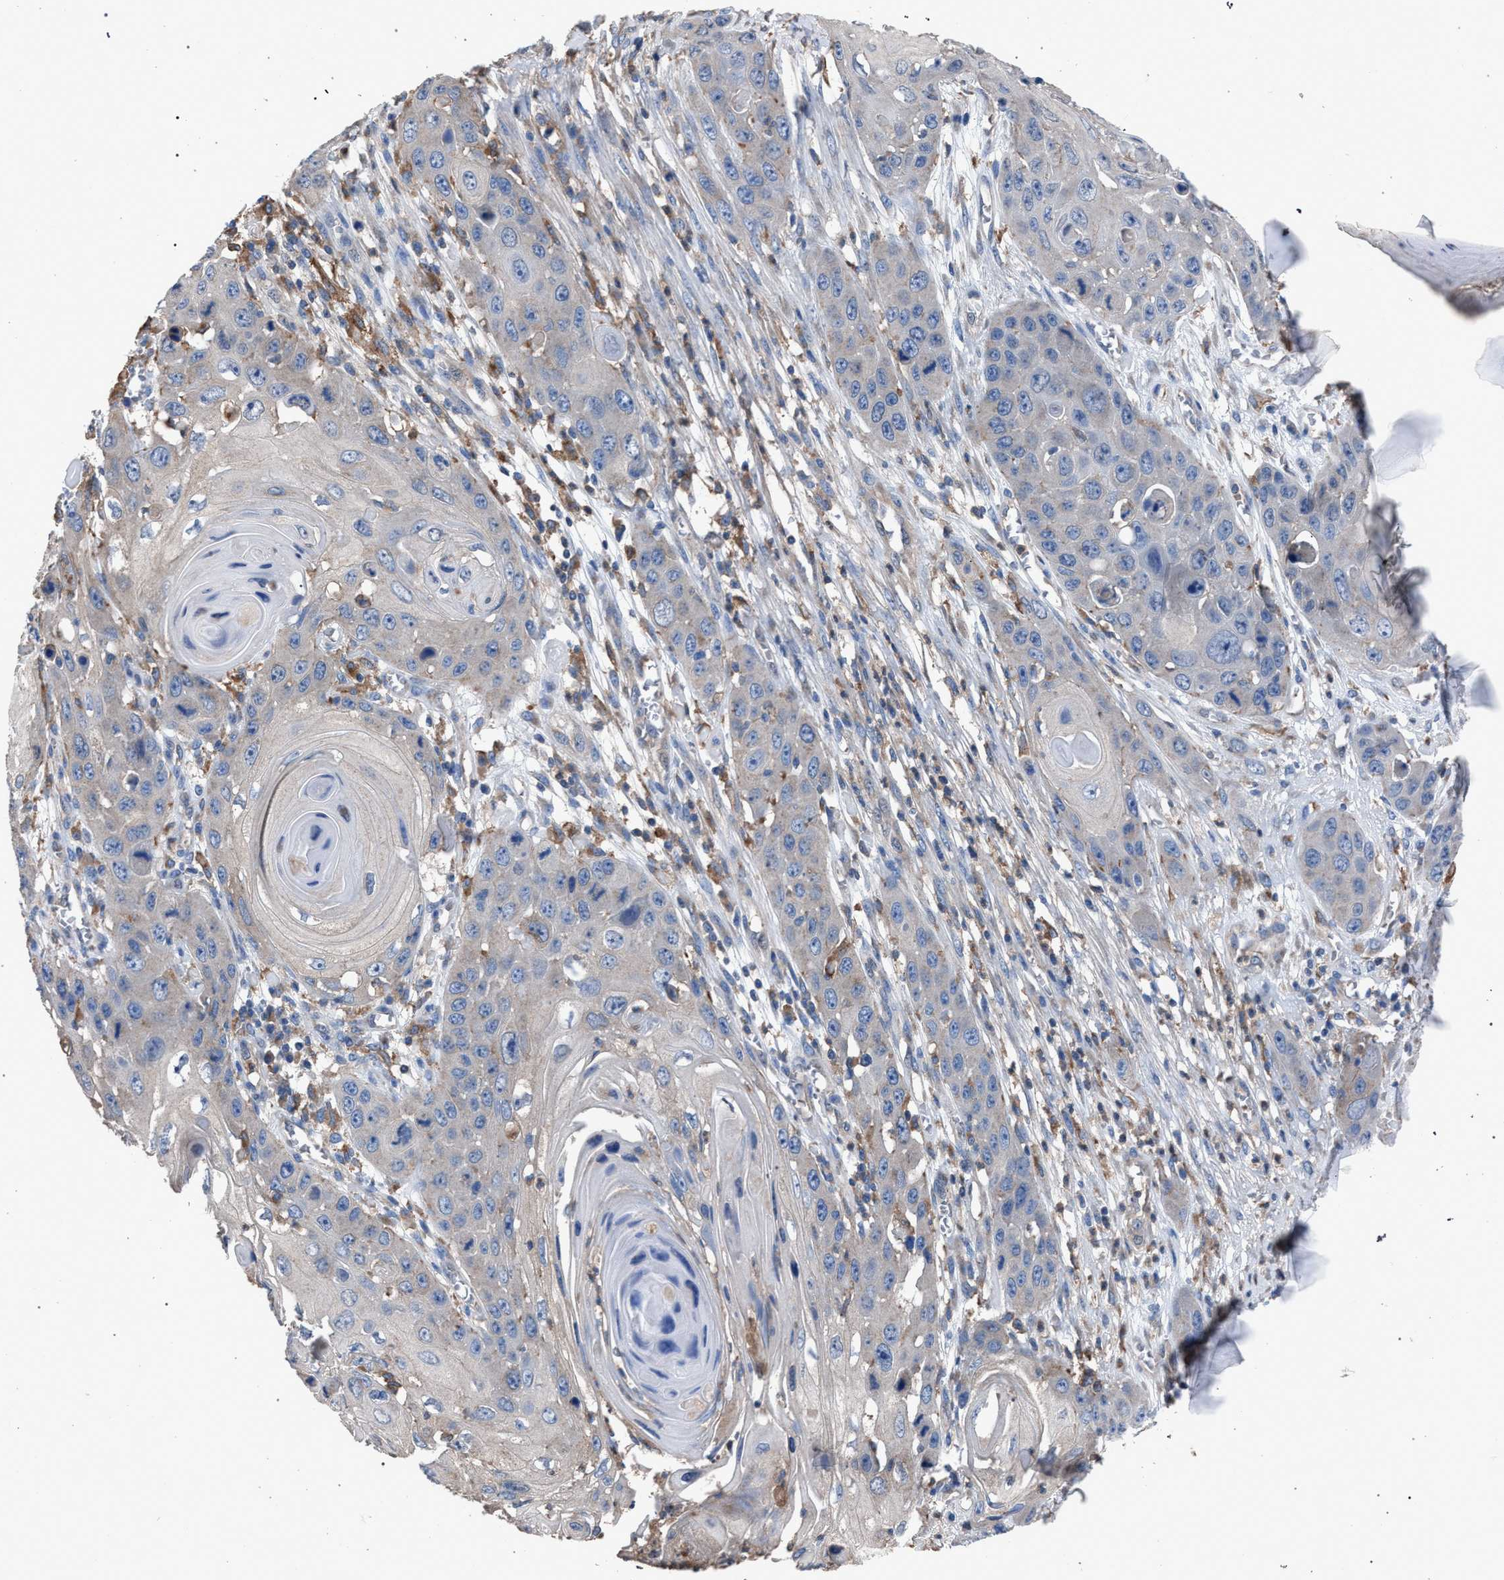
{"staining": {"intensity": "weak", "quantity": "<25%", "location": "cytoplasmic/membranous"}, "tissue": "skin cancer", "cell_type": "Tumor cells", "image_type": "cancer", "snomed": [{"axis": "morphology", "description": "Squamous cell carcinoma, NOS"}, {"axis": "topography", "description": "Skin"}], "caption": "Immunohistochemistry (IHC) photomicrograph of neoplastic tissue: human skin cancer (squamous cell carcinoma) stained with DAB displays no significant protein staining in tumor cells.", "gene": "ATP6V0A1", "patient": {"sex": "male", "age": 55}}